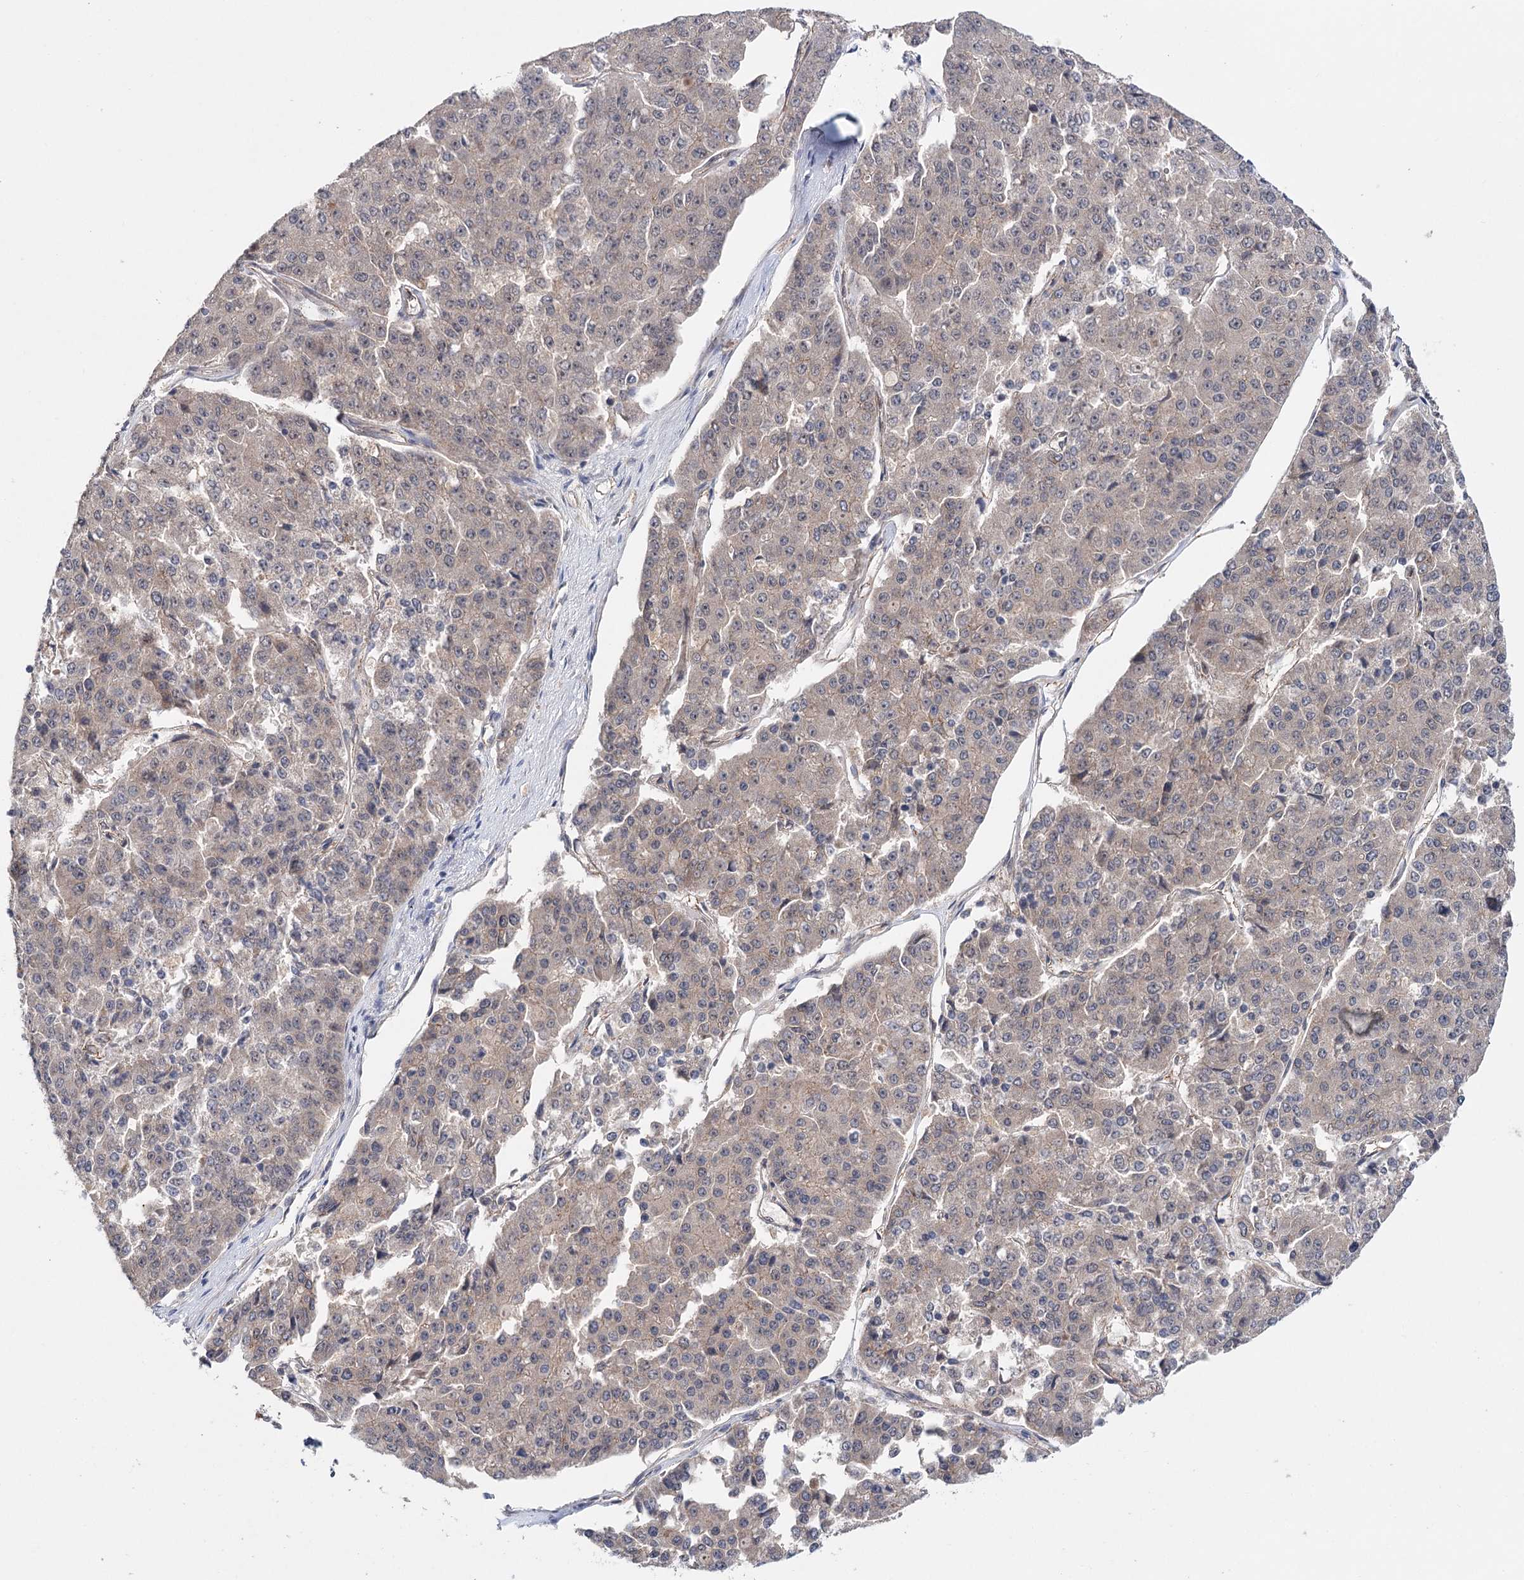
{"staining": {"intensity": "weak", "quantity": "<25%", "location": "cytoplasmic/membranous"}, "tissue": "pancreatic cancer", "cell_type": "Tumor cells", "image_type": "cancer", "snomed": [{"axis": "morphology", "description": "Adenocarcinoma, NOS"}, {"axis": "topography", "description": "Pancreas"}], "caption": "Adenocarcinoma (pancreatic) stained for a protein using immunohistochemistry demonstrates no expression tumor cells.", "gene": "PKP4", "patient": {"sex": "male", "age": 50}}